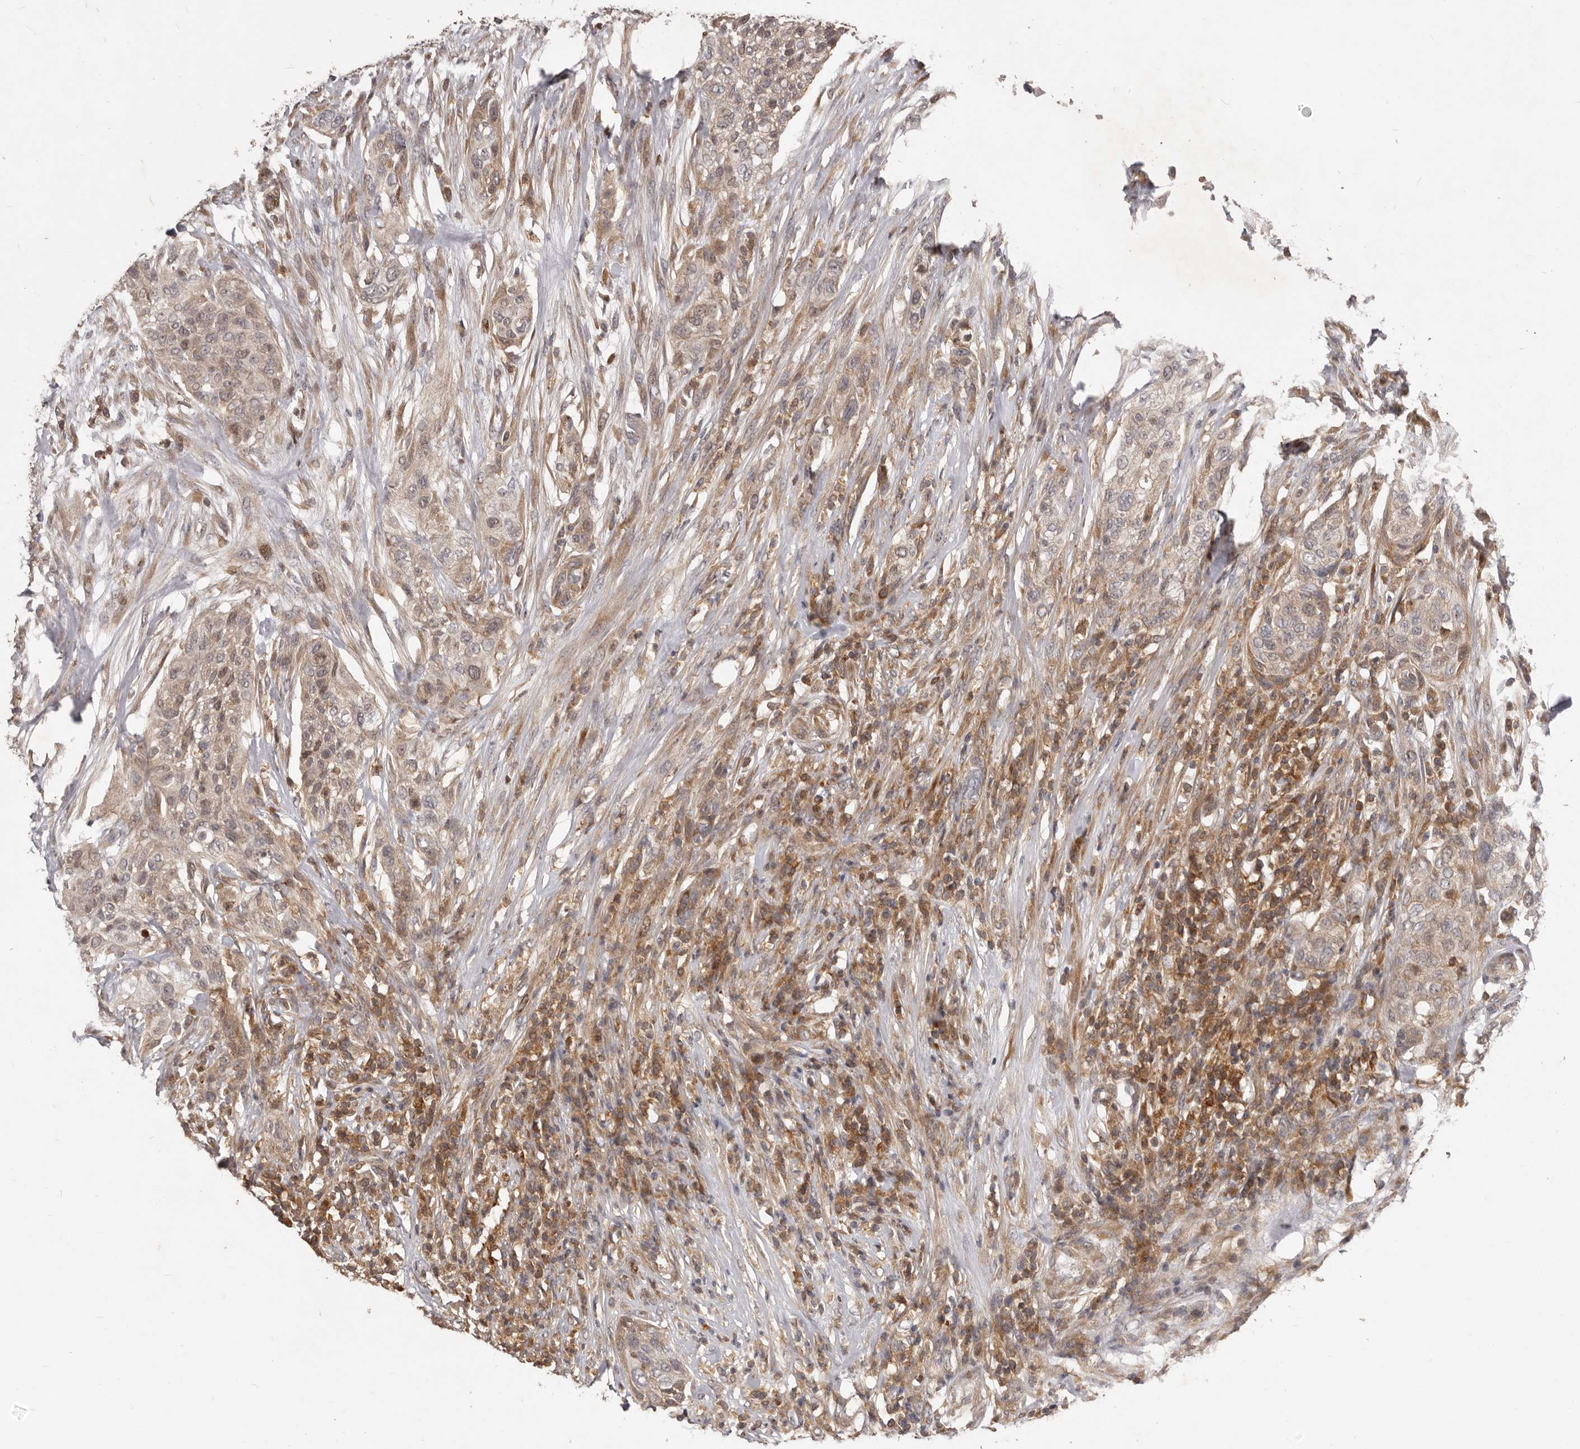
{"staining": {"intensity": "weak", "quantity": ">75%", "location": "cytoplasmic/membranous"}, "tissue": "urothelial cancer", "cell_type": "Tumor cells", "image_type": "cancer", "snomed": [{"axis": "morphology", "description": "Urothelial carcinoma, High grade"}, {"axis": "topography", "description": "Urinary bladder"}], "caption": "The micrograph exhibits a brown stain indicating the presence of a protein in the cytoplasmic/membranous of tumor cells in urothelial cancer. Using DAB (3,3'-diaminobenzidine) (brown) and hematoxylin (blue) stains, captured at high magnification using brightfield microscopy.", "gene": "RNF187", "patient": {"sex": "male", "age": 35}}